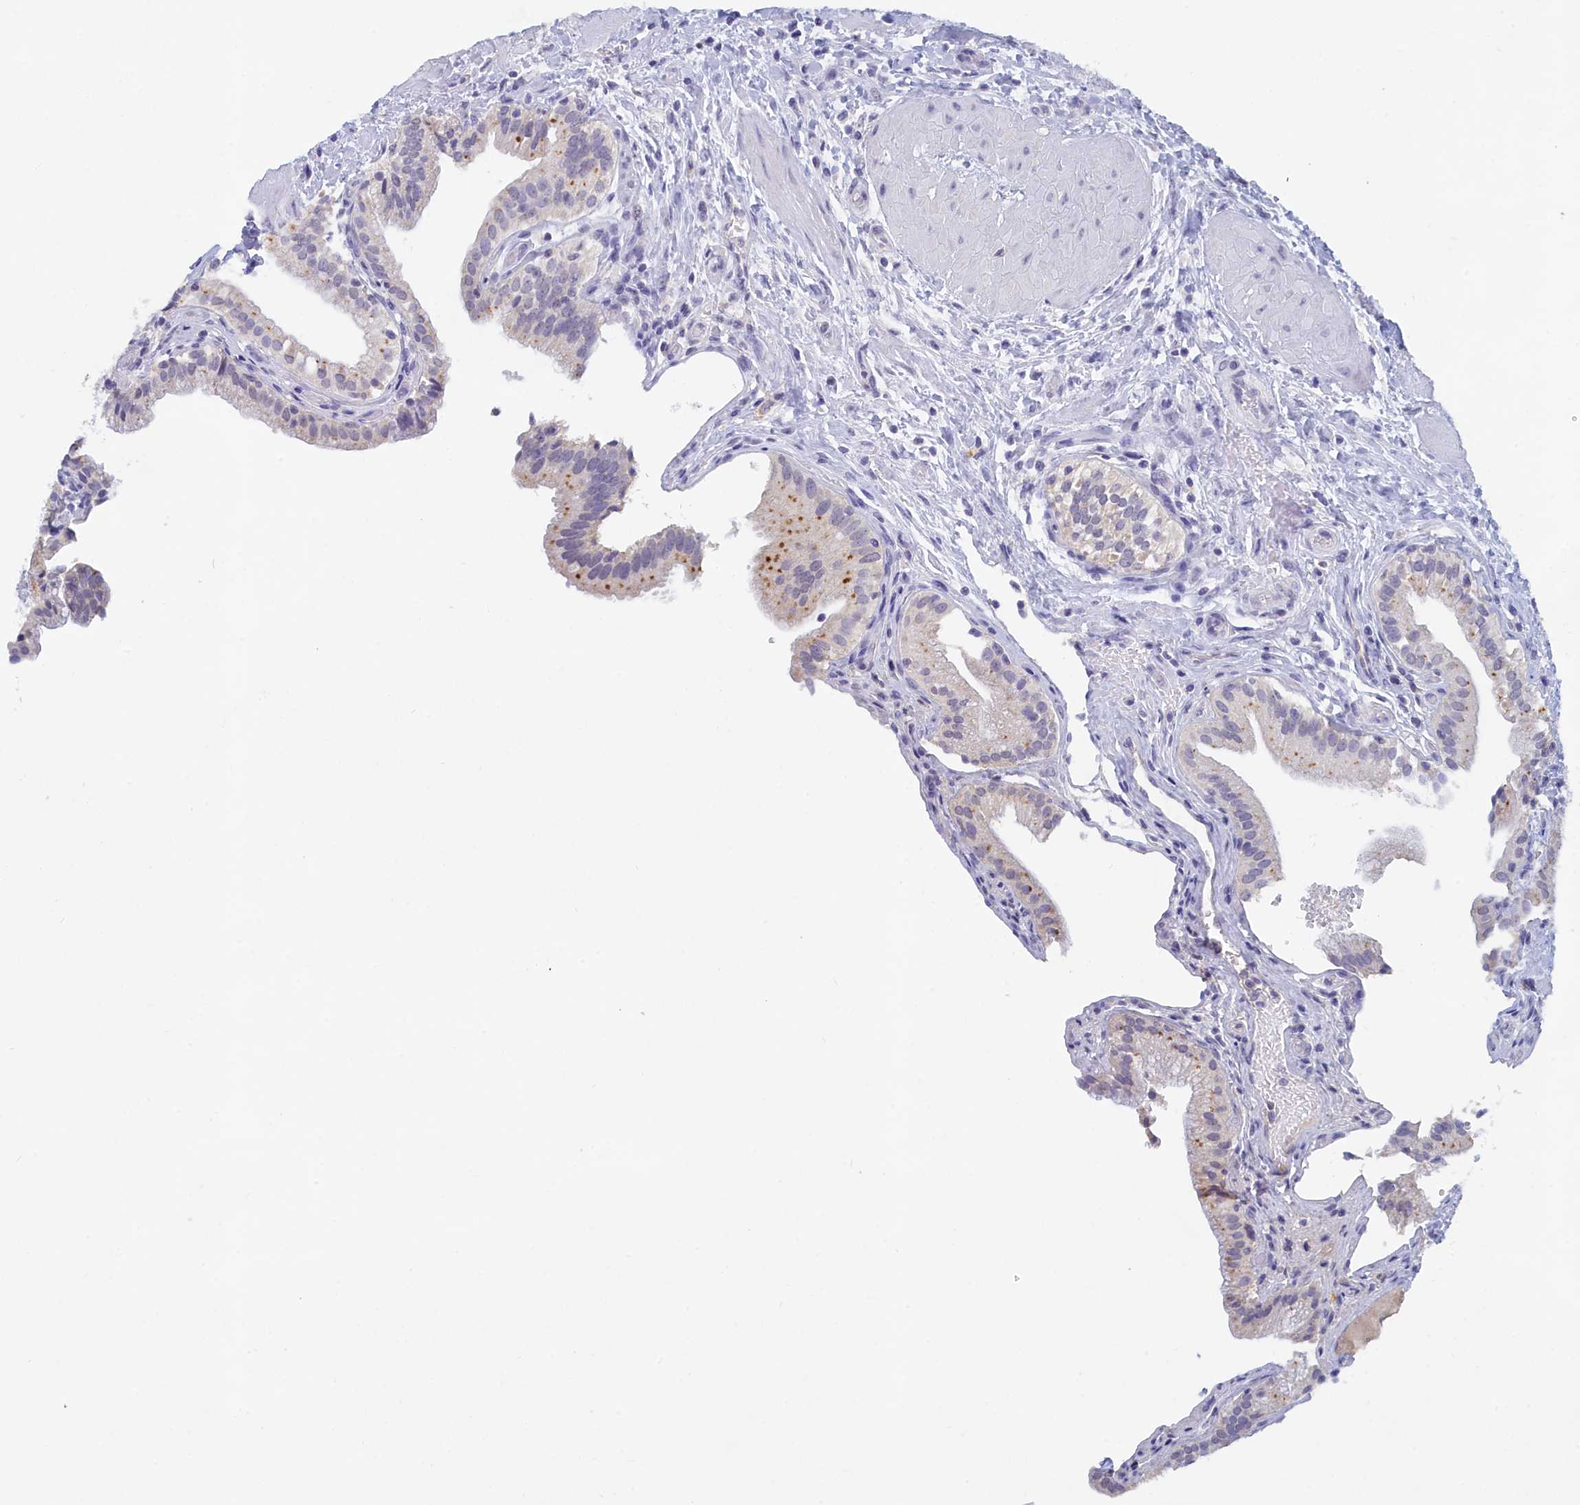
{"staining": {"intensity": "weak", "quantity": "<25%", "location": "cytoplasmic/membranous"}, "tissue": "gallbladder", "cell_type": "Glandular cells", "image_type": "normal", "snomed": [{"axis": "morphology", "description": "Normal tissue, NOS"}, {"axis": "topography", "description": "Gallbladder"}], "caption": "The IHC histopathology image has no significant positivity in glandular cells of gallbladder.", "gene": "LRIF1", "patient": {"sex": "male", "age": 24}}